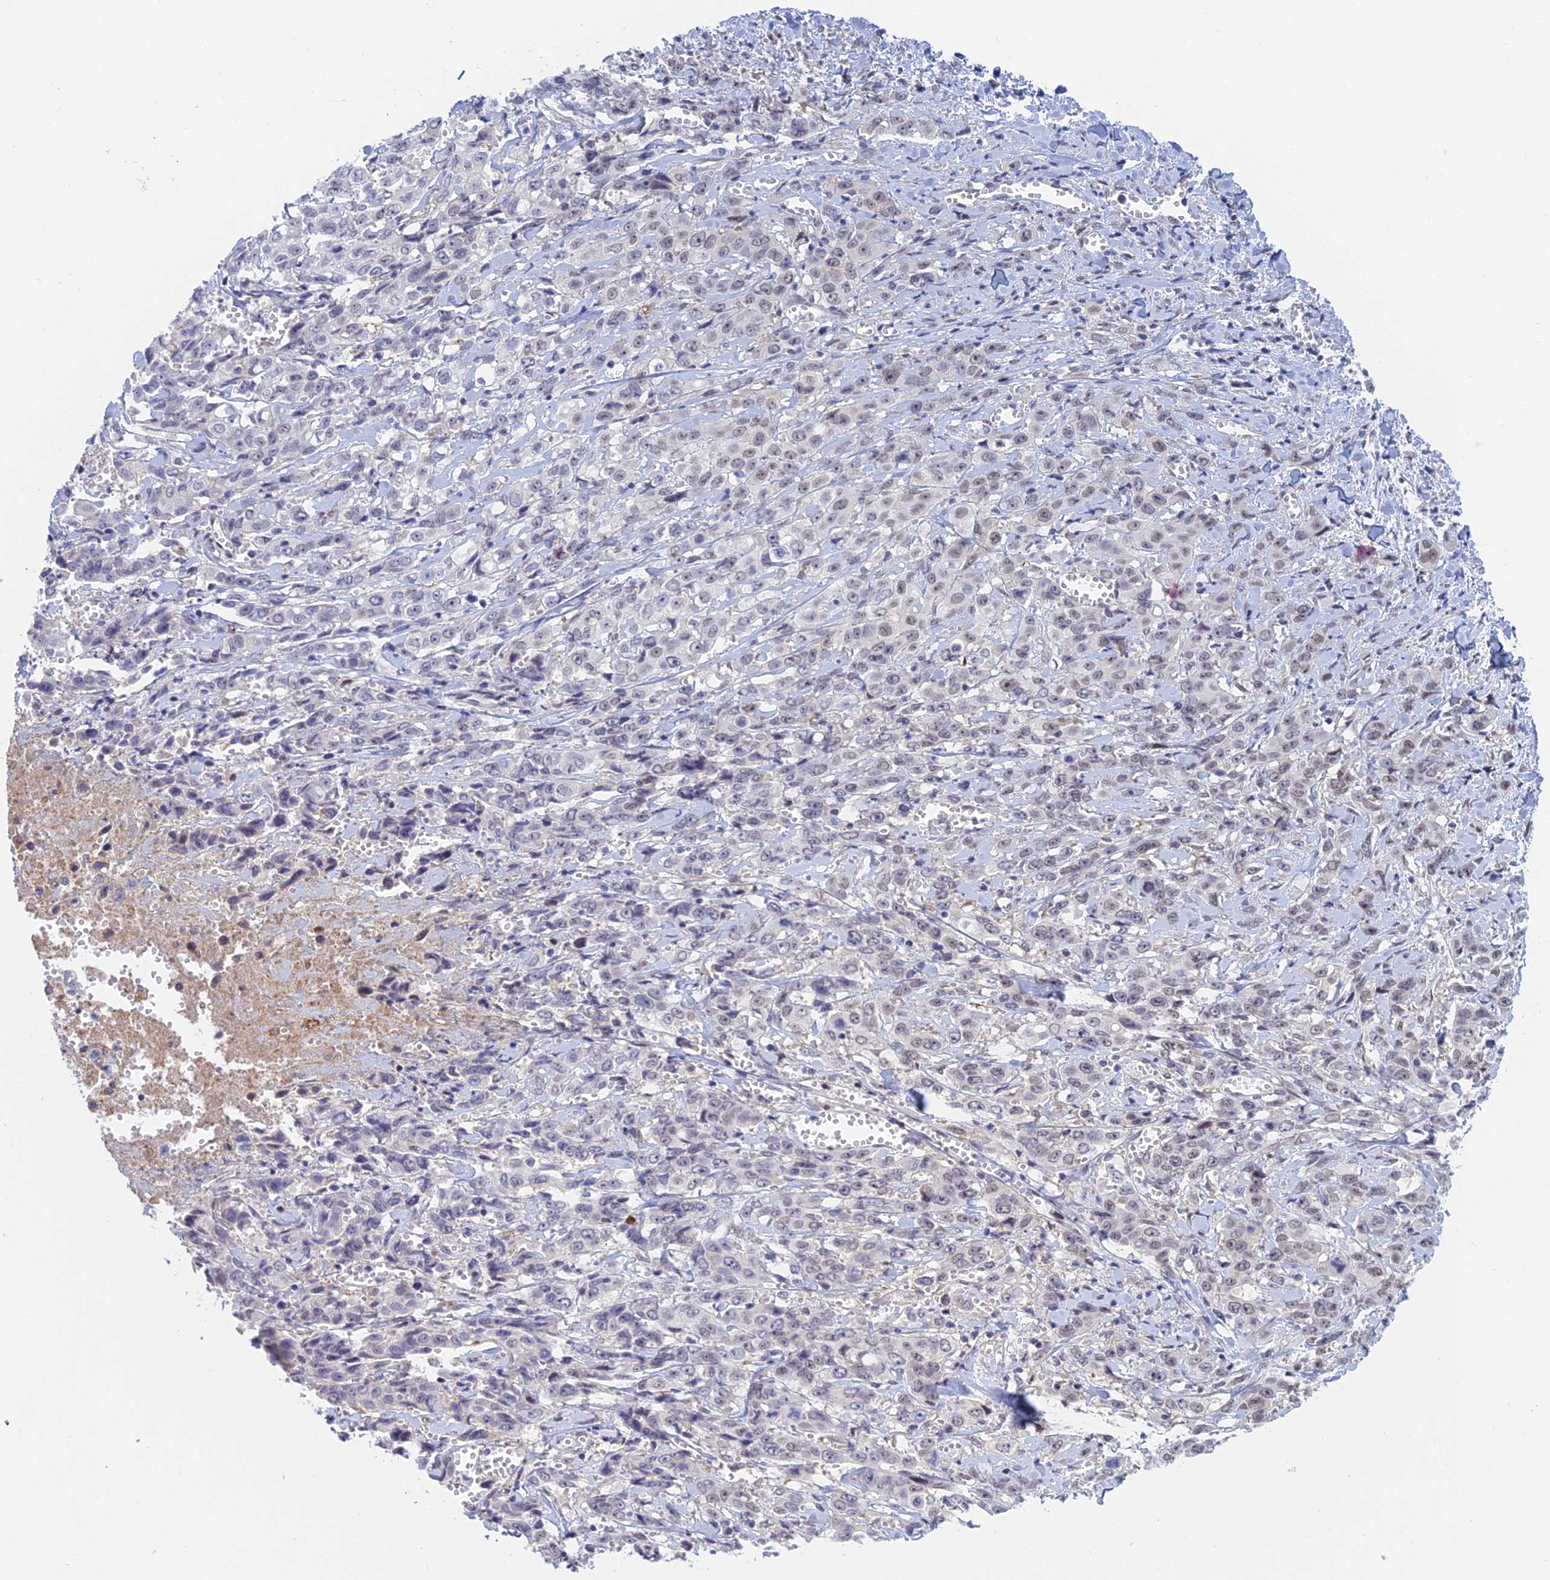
{"staining": {"intensity": "negative", "quantity": "none", "location": "none"}, "tissue": "stomach cancer", "cell_type": "Tumor cells", "image_type": "cancer", "snomed": [{"axis": "morphology", "description": "Adenocarcinoma, NOS"}, {"axis": "topography", "description": "Stomach, upper"}], "caption": "Human stomach cancer (adenocarcinoma) stained for a protein using IHC shows no expression in tumor cells.", "gene": "ZUP1", "patient": {"sex": "male", "age": 62}}